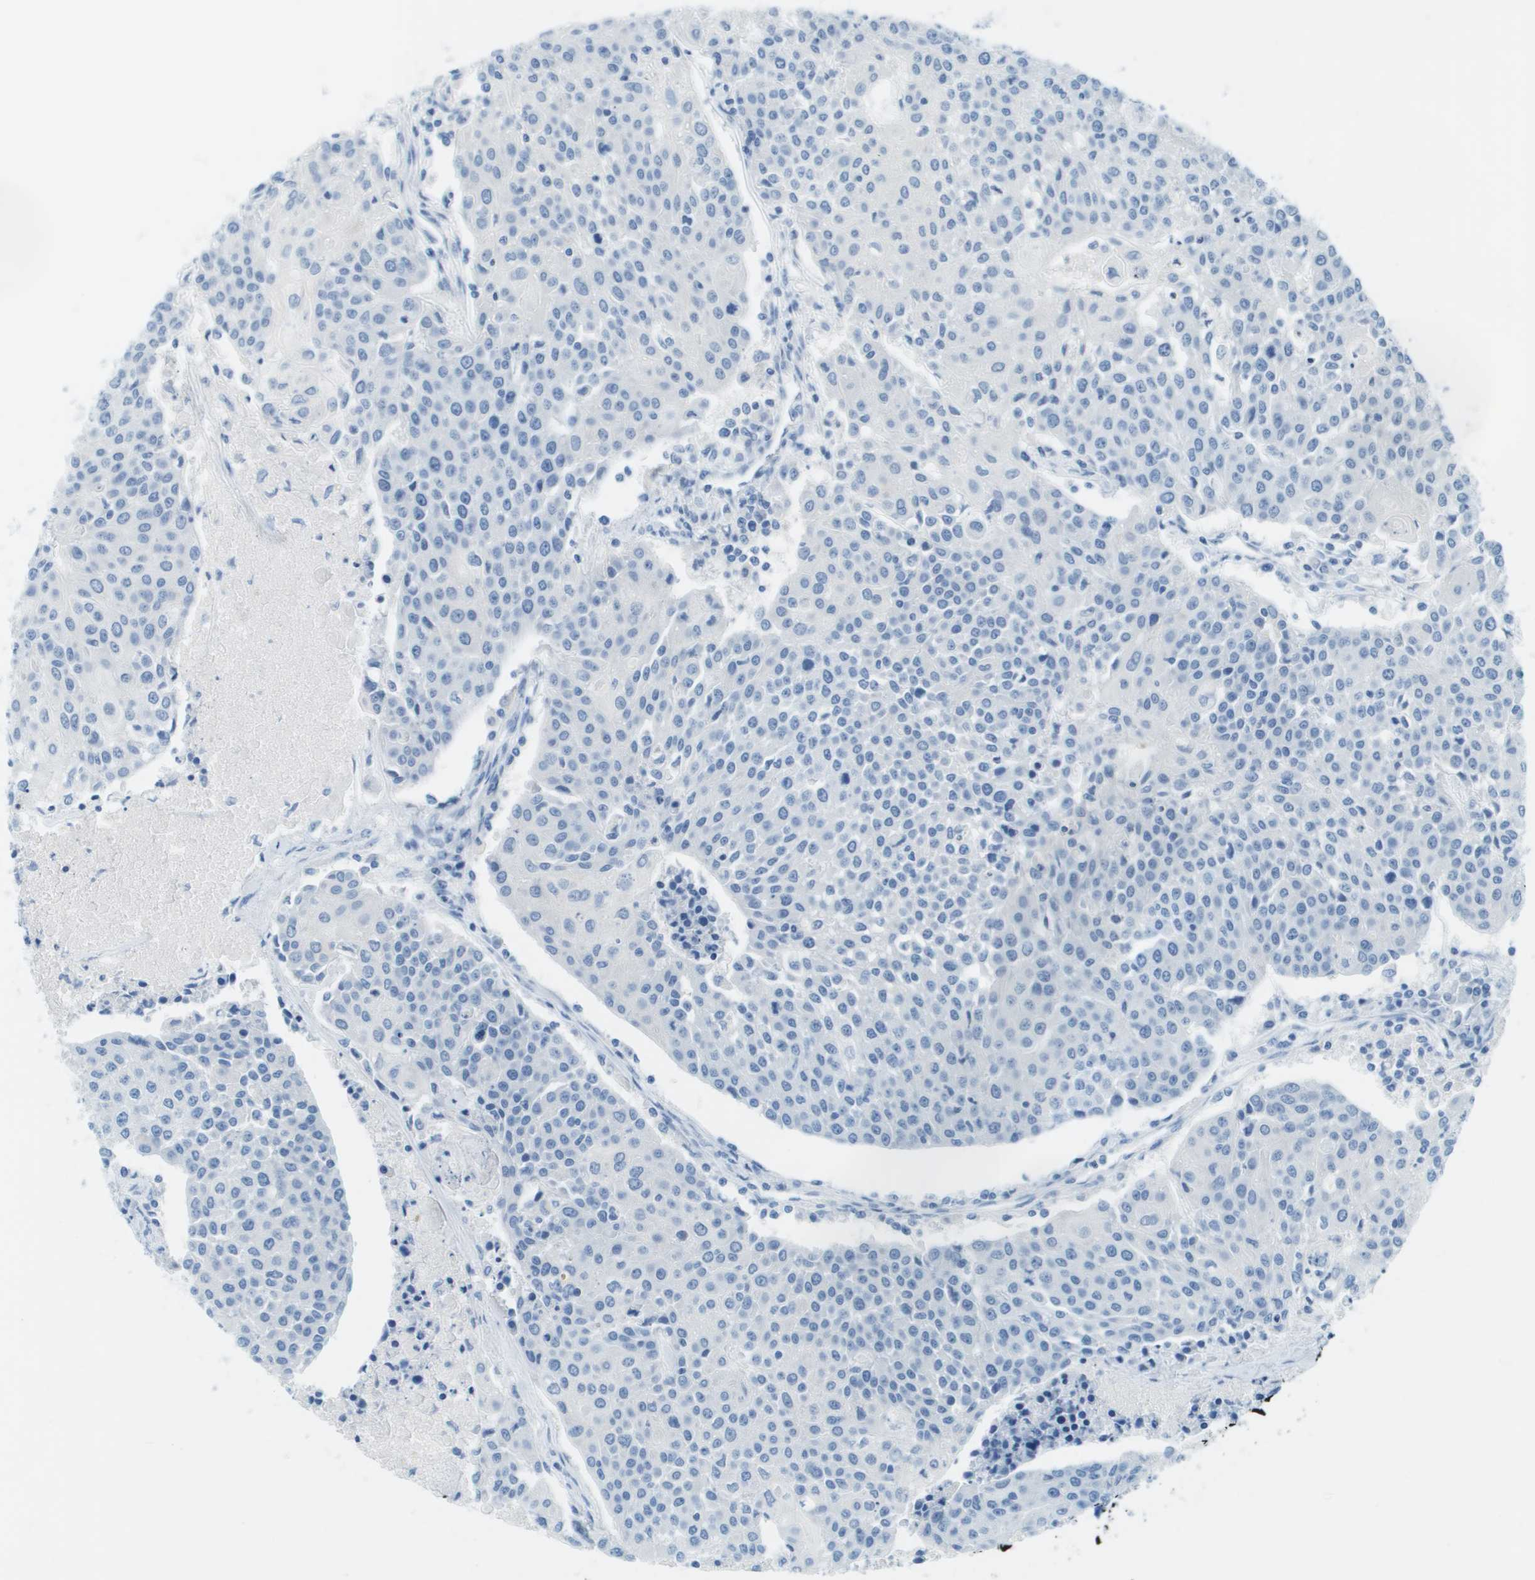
{"staining": {"intensity": "negative", "quantity": "none", "location": "none"}, "tissue": "urothelial cancer", "cell_type": "Tumor cells", "image_type": "cancer", "snomed": [{"axis": "morphology", "description": "Urothelial carcinoma, High grade"}, {"axis": "topography", "description": "Urinary bladder"}], "caption": "Urothelial cancer stained for a protein using immunohistochemistry exhibits no expression tumor cells.", "gene": "CDHR2", "patient": {"sex": "female", "age": 85}}